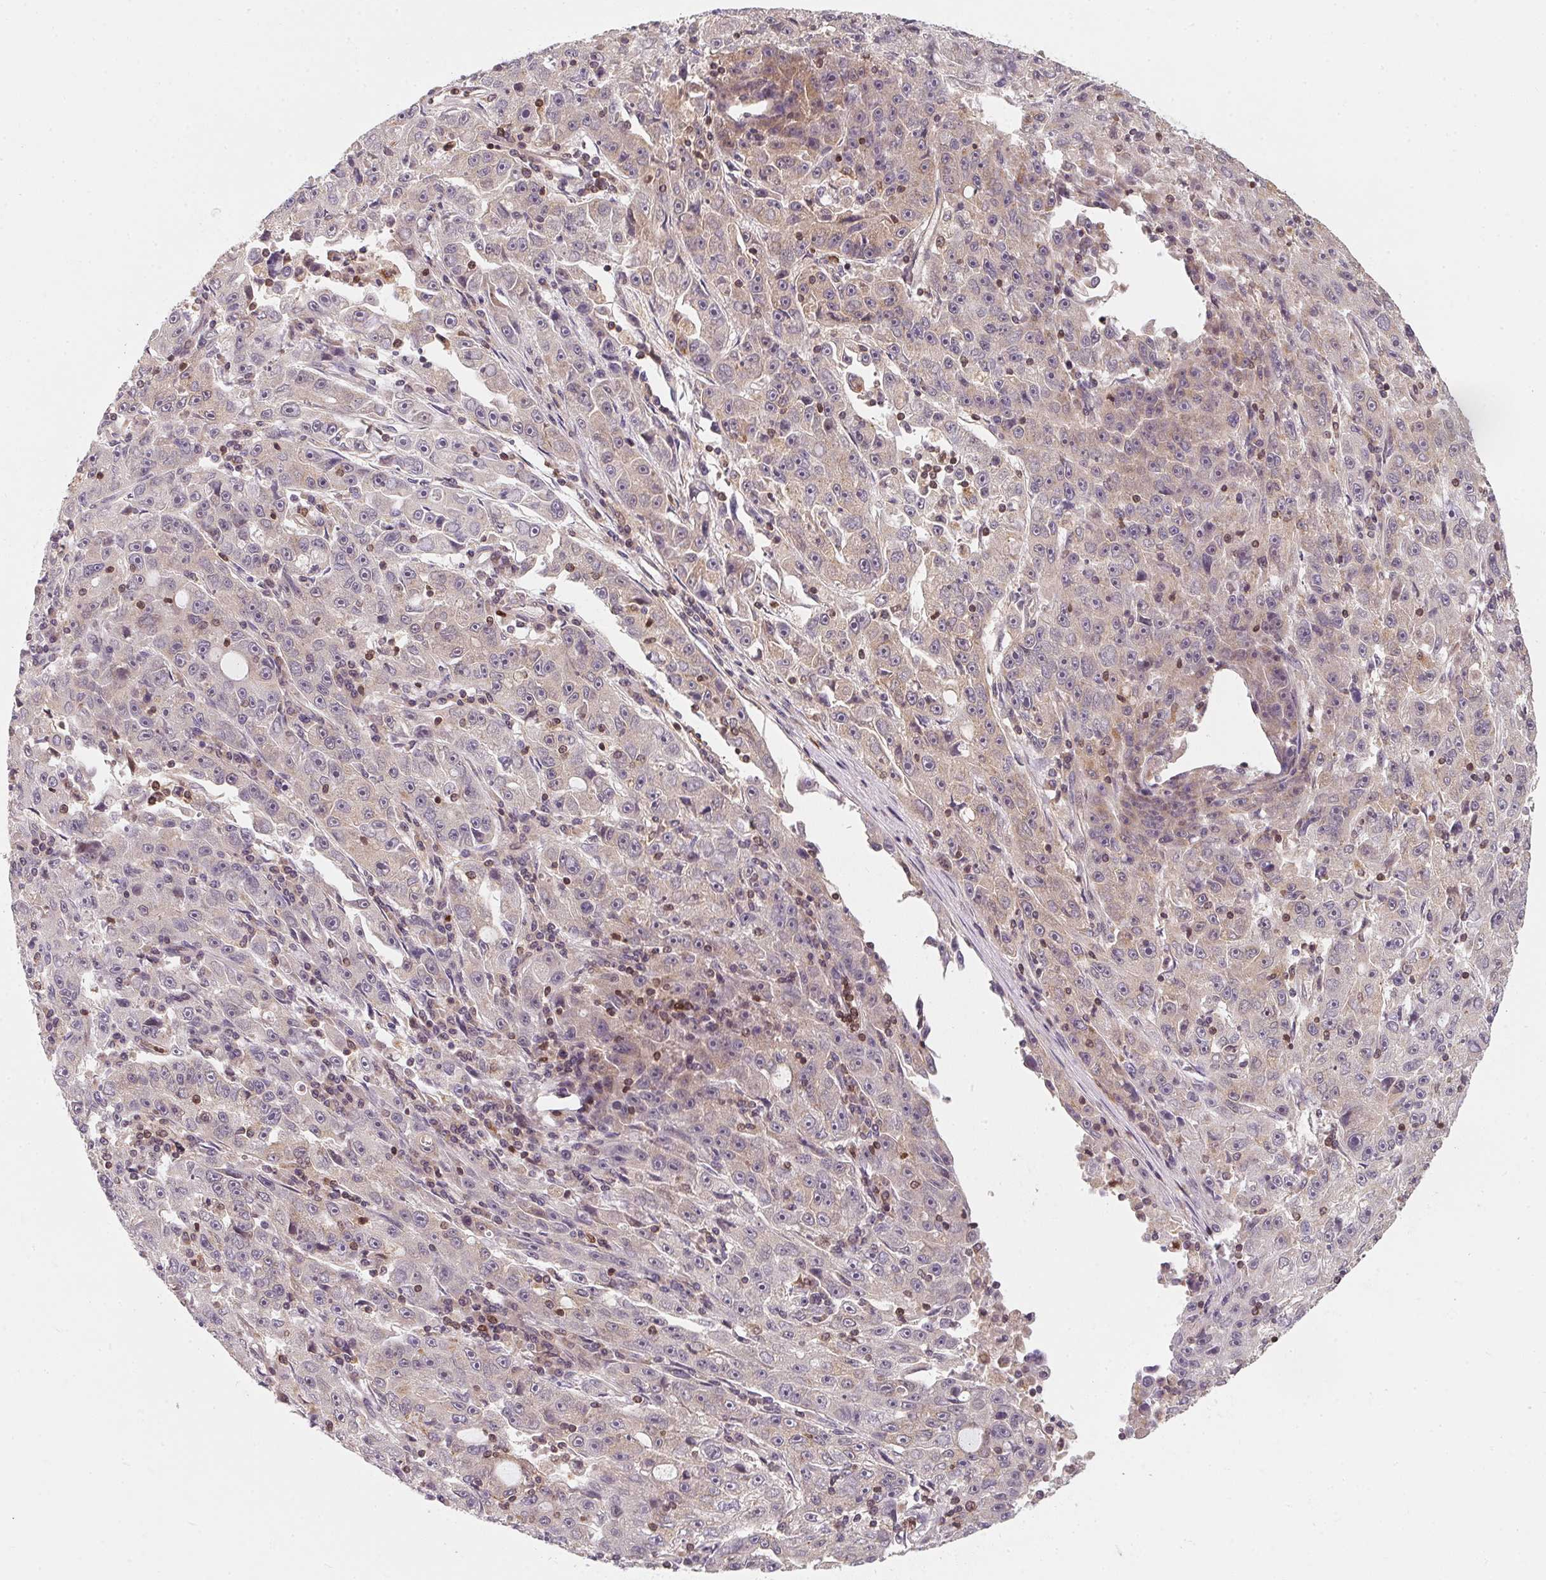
{"staining": {"intensity": "negative", "quantity": "none", "location": "none"}, "tissue": "lung cancer", "cell_type": "Tumor cells", "image_type": "cancer", "snomed": [{"axis": "morphology", "description": "Normal morphology"}, {"axis": "morphology", "description": "Adenocarcinoma, NOS"}, {"axis": "topography", "description": "Lymph node"}, {"axis": "topography", "description": "Lung"}], "caption": "Tumor cells show no significant protein expression in lung adenocarcinoma.", "gene": "ANKRD13A", "patient": {"sex": "female", "age": 57}}